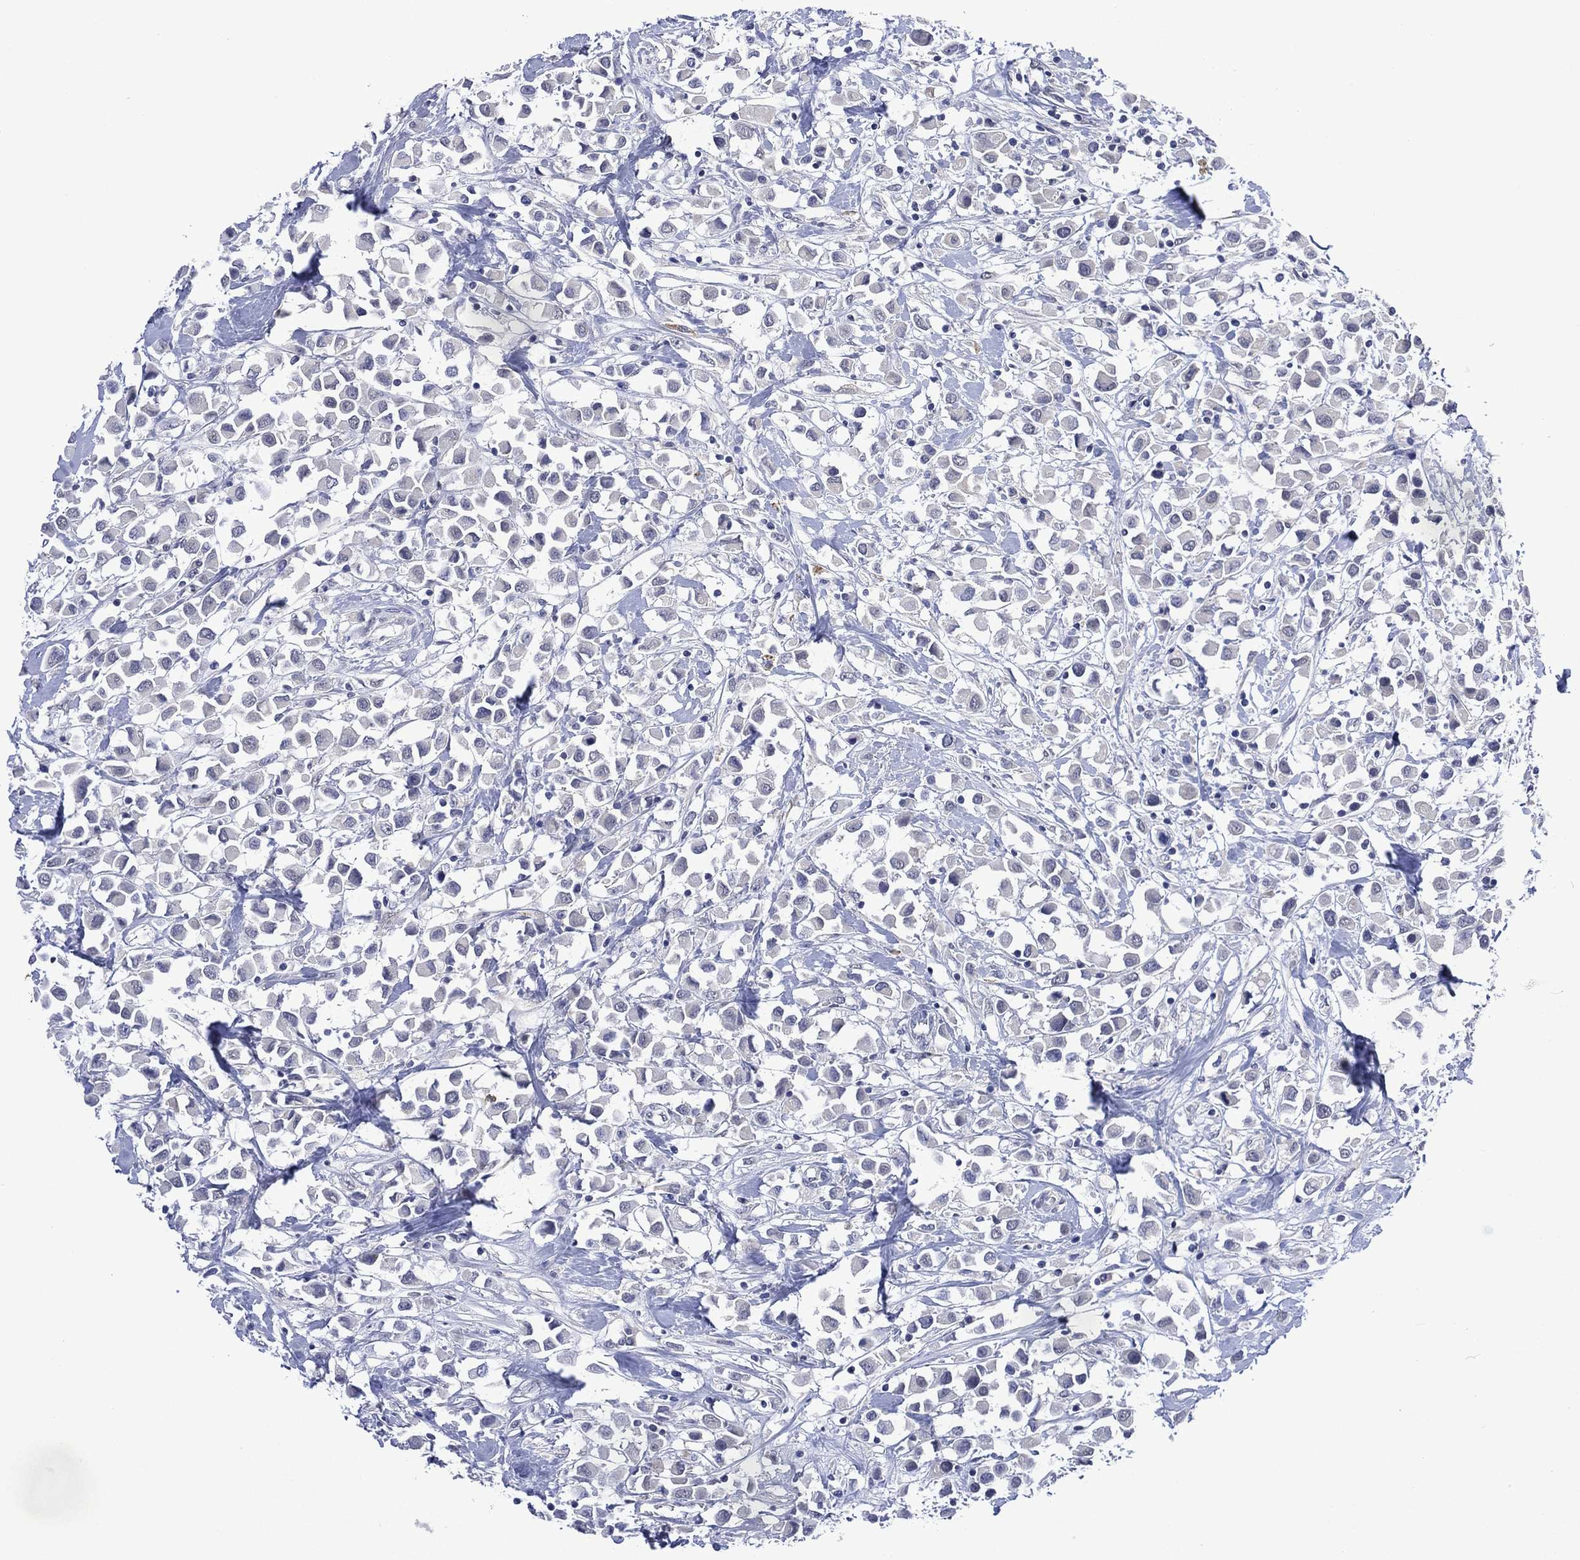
{"staining": {"intensity": "negative", "quantity": "none", "location": "none"}, "tissue": "breast cancer", "cell_type": "Tumor cells", "image_type": "cancer", "snomed": [{"axis": "morphology", "description": "Duct carcinoma"}, {"axis": "topography", "description": "Breast"}], "caption": "Tumor cells show no significant staining in intraductal carcinoma (breast).", "gene": "ASB10", "patient": {"sex": "female", "age": 61}}